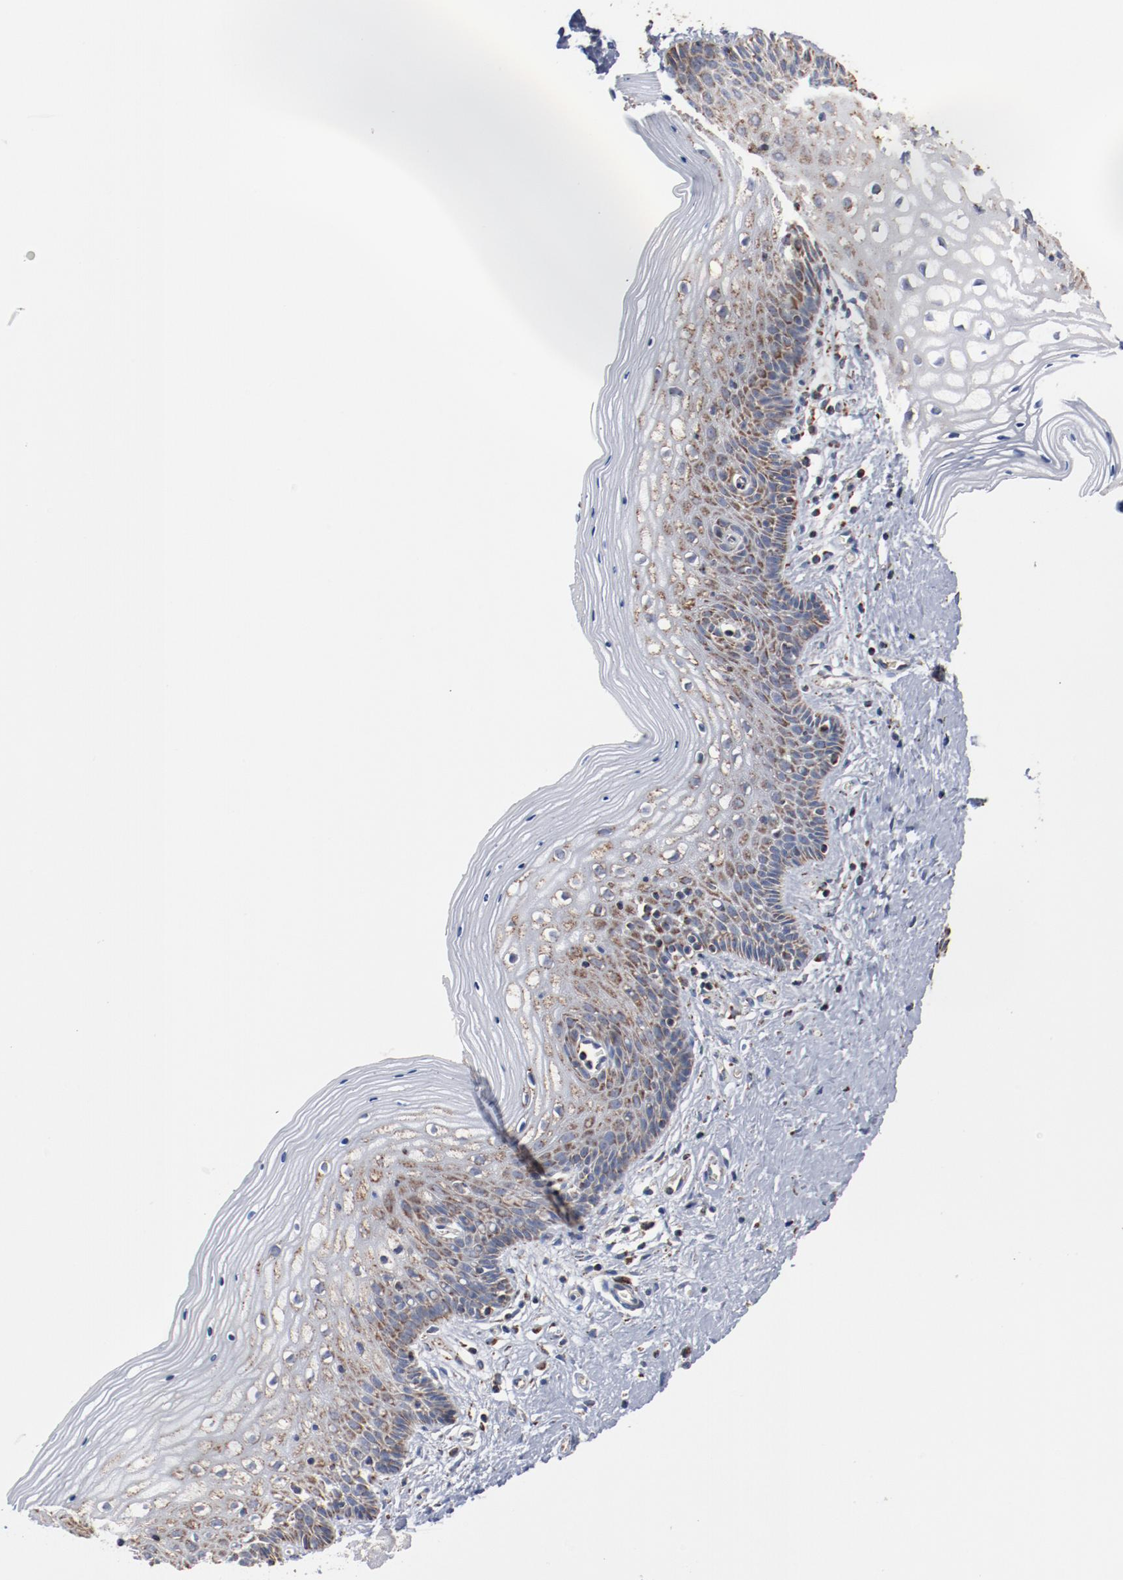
{"staining": {"intensity": "strong", "quantity": "25%-75%", "location": "cytoplasmic/membranous"}, "tissue": "vagina", "cell_type": "Squamous epithelial cells", "image_type": "normal", "snomed": [{"axis": "morphology", "description": "Normal tissue, NOS"}, {"axis": "topography", "description": "Vagina"}], "caption": "DAB (3,3'-diaminobenzidine) immunohistochemical staining of normal vagina reveals strong cytoplasmic/membranous protein expression in approximately 25%-75% of squamous epithelial cells. (IHC, brightfield microscopy, high magnification).", "gene": "NDUFS4", "patient": {"sex": "female", "age": 46}}